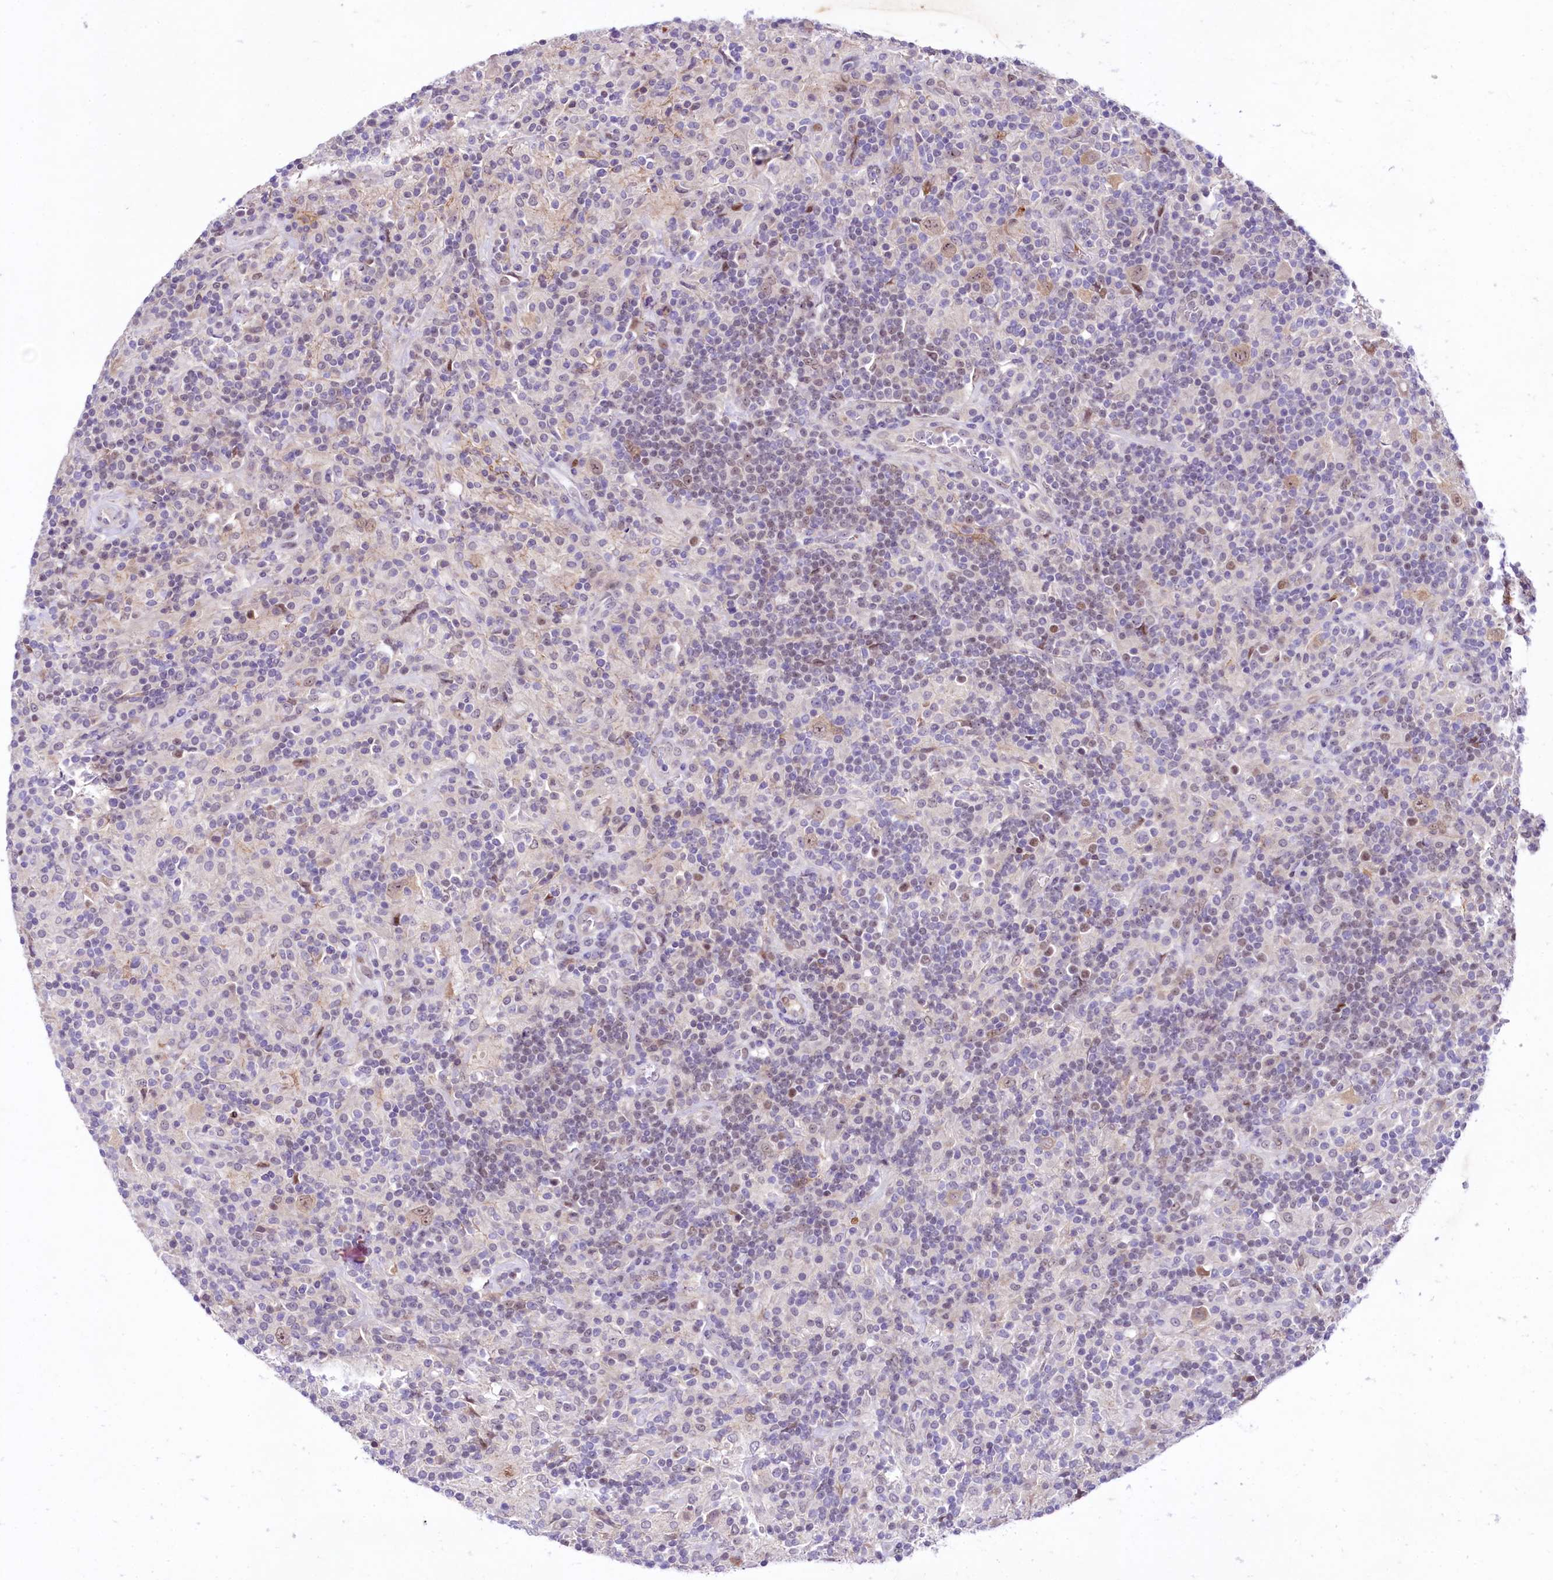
{"staining": {"intensity": "moderate", "quantity": "25%-75%", "location": "nuclear"}, "tissue": "lymphoma", "cell_type": "Tumor cells", "image_type": "cancer", "snomed": [{"axis": "morphology", "description": "Hodgkin's disease, NOS"}, {"axis": "topography", "description": "Lymph node"}], "caption": "Lymphoma was stained to show a protein in brown. There is medium levels of moderate nuclear positivity in about 25%-75% of tumor cells.", "gene": "LEUTX", "patient": {"sex": "male", "age": 70}}